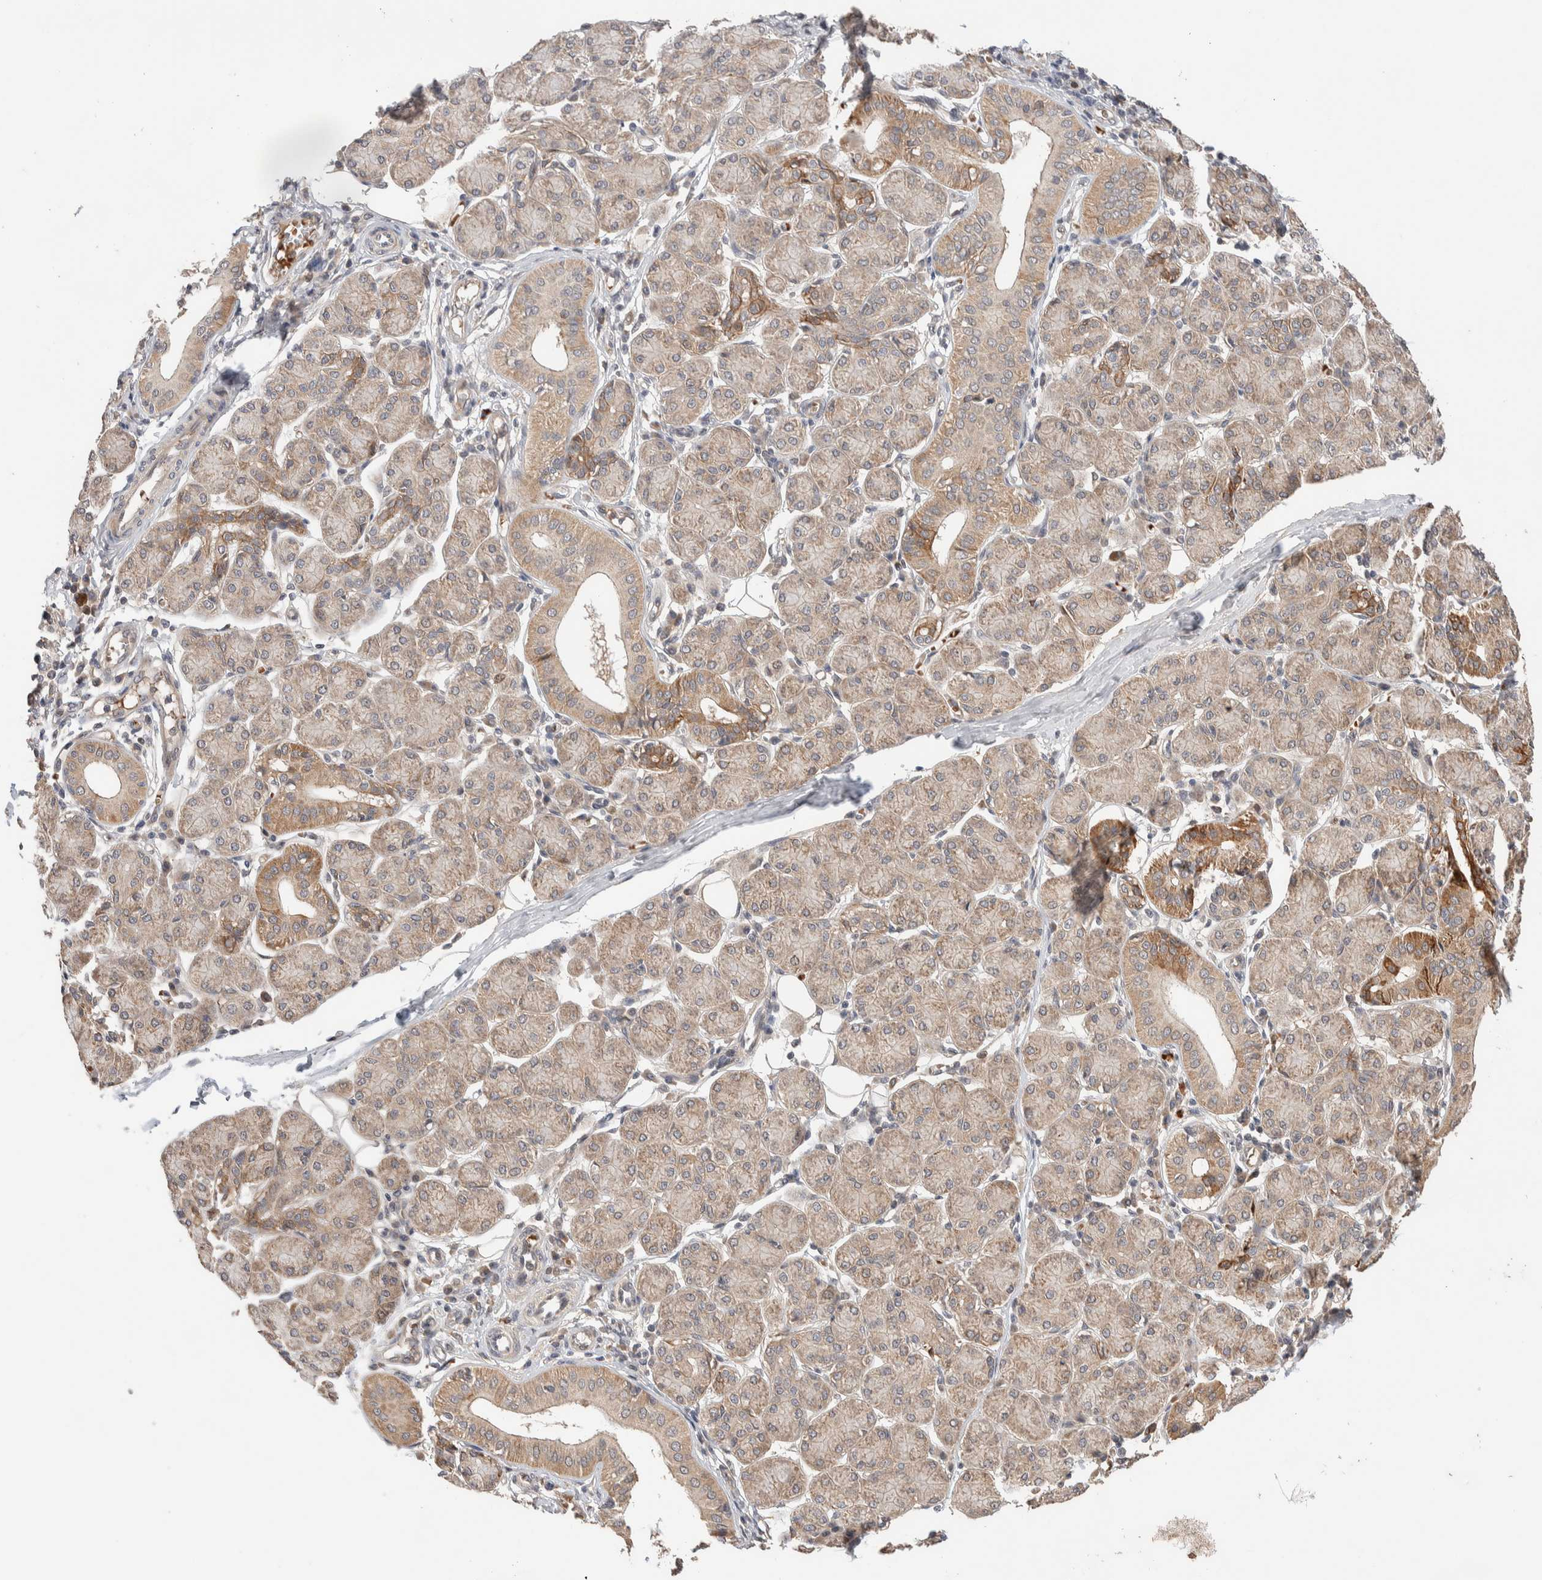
{"staining": {"intensity": "weak", "quantity": ">75%", "location": "cytoplasmic/membranous"}, "tissue": "salivary gland", "cell_type": "Glandular cells", "image_type": "normal", "snomed": [{"axis": "morphology", "description": "Normal tissue, NOS"}, {"axis": "morphology", "description": "Inflammation, NOS"}, {"axis": "topography", "description": "Lymph node"}, {"axis": "topography", "description": "Salivary gland"}], "caption": "High-power microscopy captured an immunohistochemistry histopathology image of benign salivary gland, revealing weak cytoplasmic/membranous expression in approximately >75% of glandular cells.", "gene": "CASK", "patient": {"sex": "male", "age": 3}}